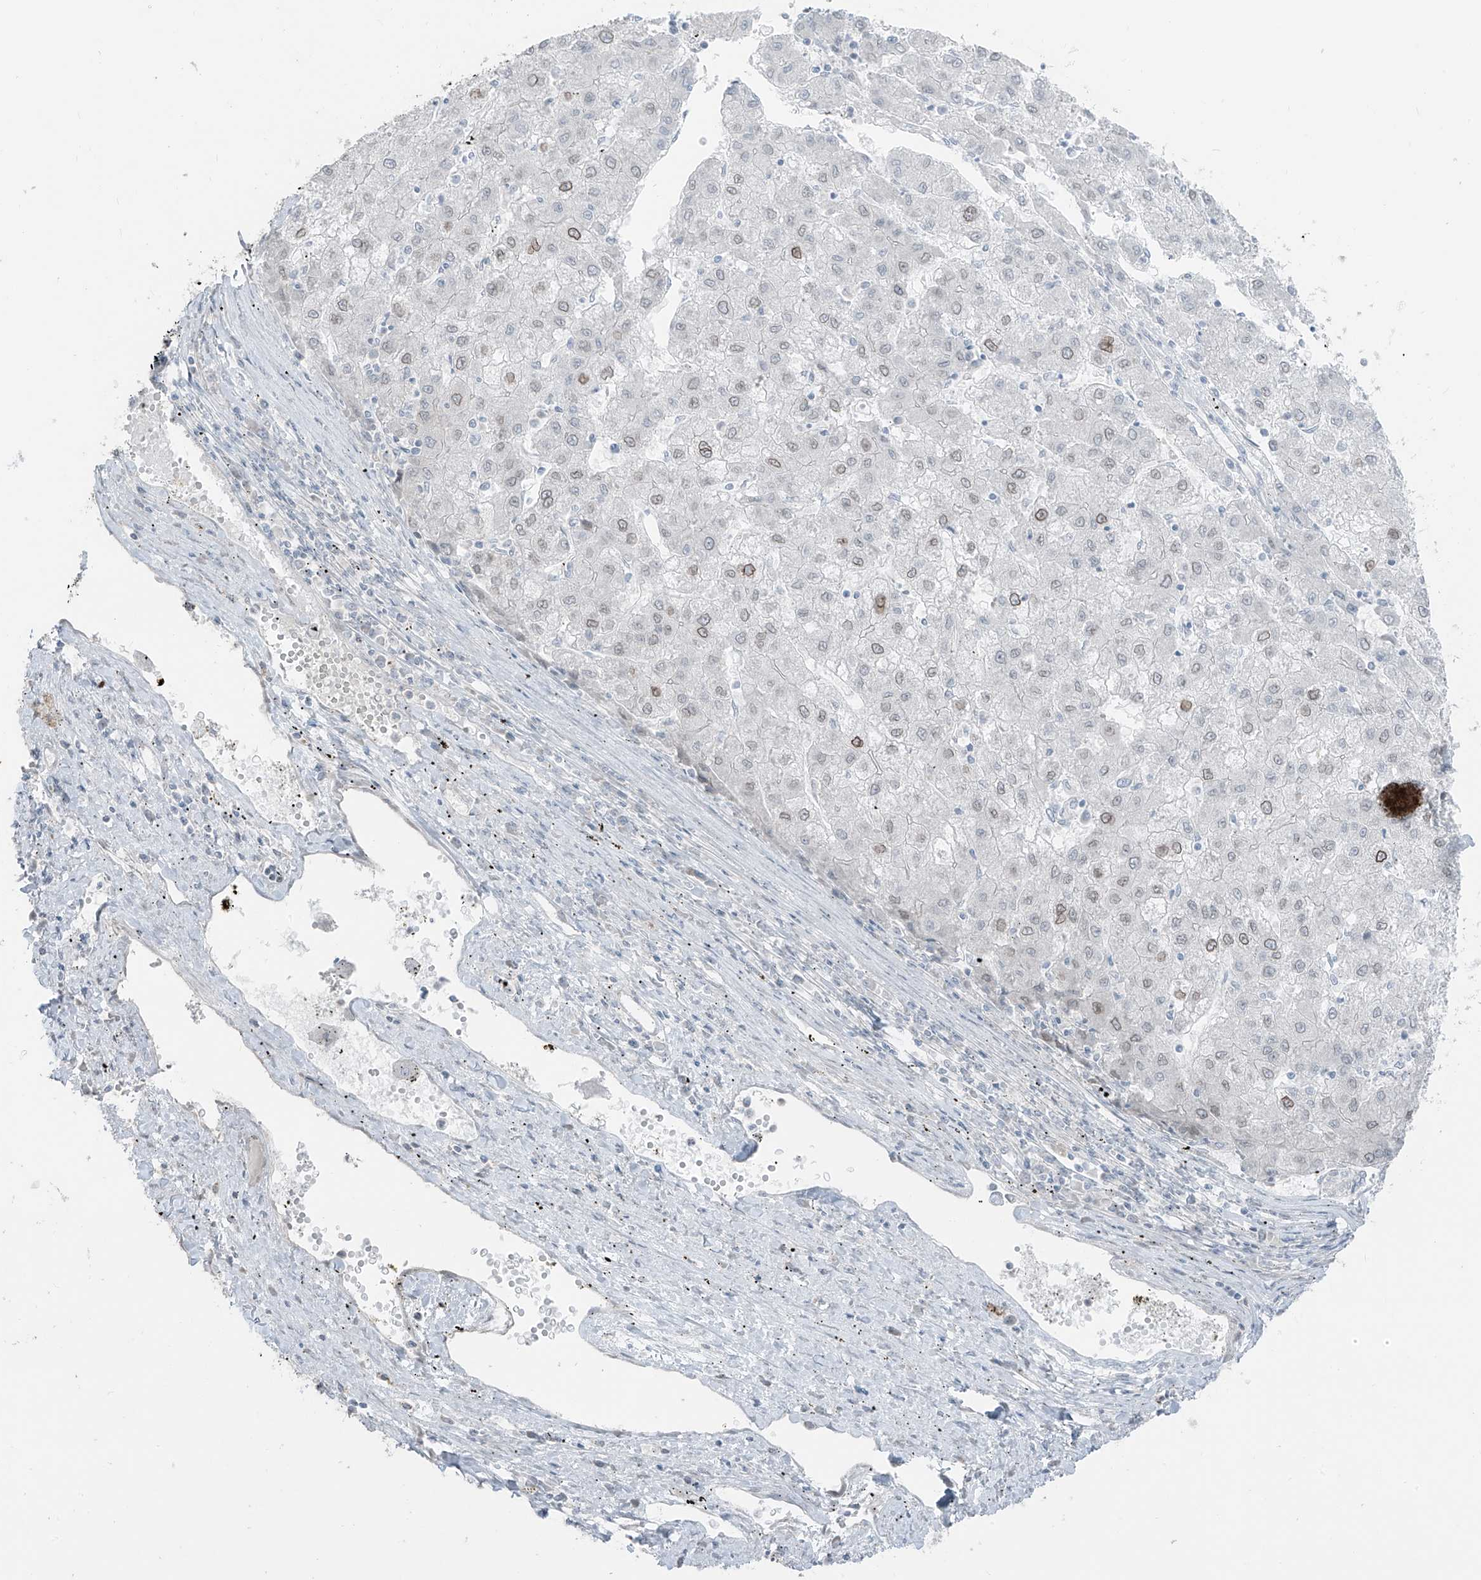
{"staining": {"intensity": "moderate", "quantity": "<25%", "location": "cytoplasmic/membranous,nuclear"}, "tissue": "liver cancer", "cell_type": "Tumor cells", "image_type": "cancer", "snomed": [{"axis": "morphology", "description": "Carcinoma, Hepatocellular, NOS"}, {"axis": "topography", "description": "Liver"}], "caption": "Tumor cells demonstrate moderate cytoplasmic/membranous and nuclear positivity in about <25% of cells in hepatocellular carcinoma (liver). The staining is performed using DAB (3,3'-diaminobenzidine) brown chromogen to label protein expression. The nuclei are counter-stained blue using hematoxylin.", "gene": "PRDM6", "patient": {"sex": "male", "age": 72}}